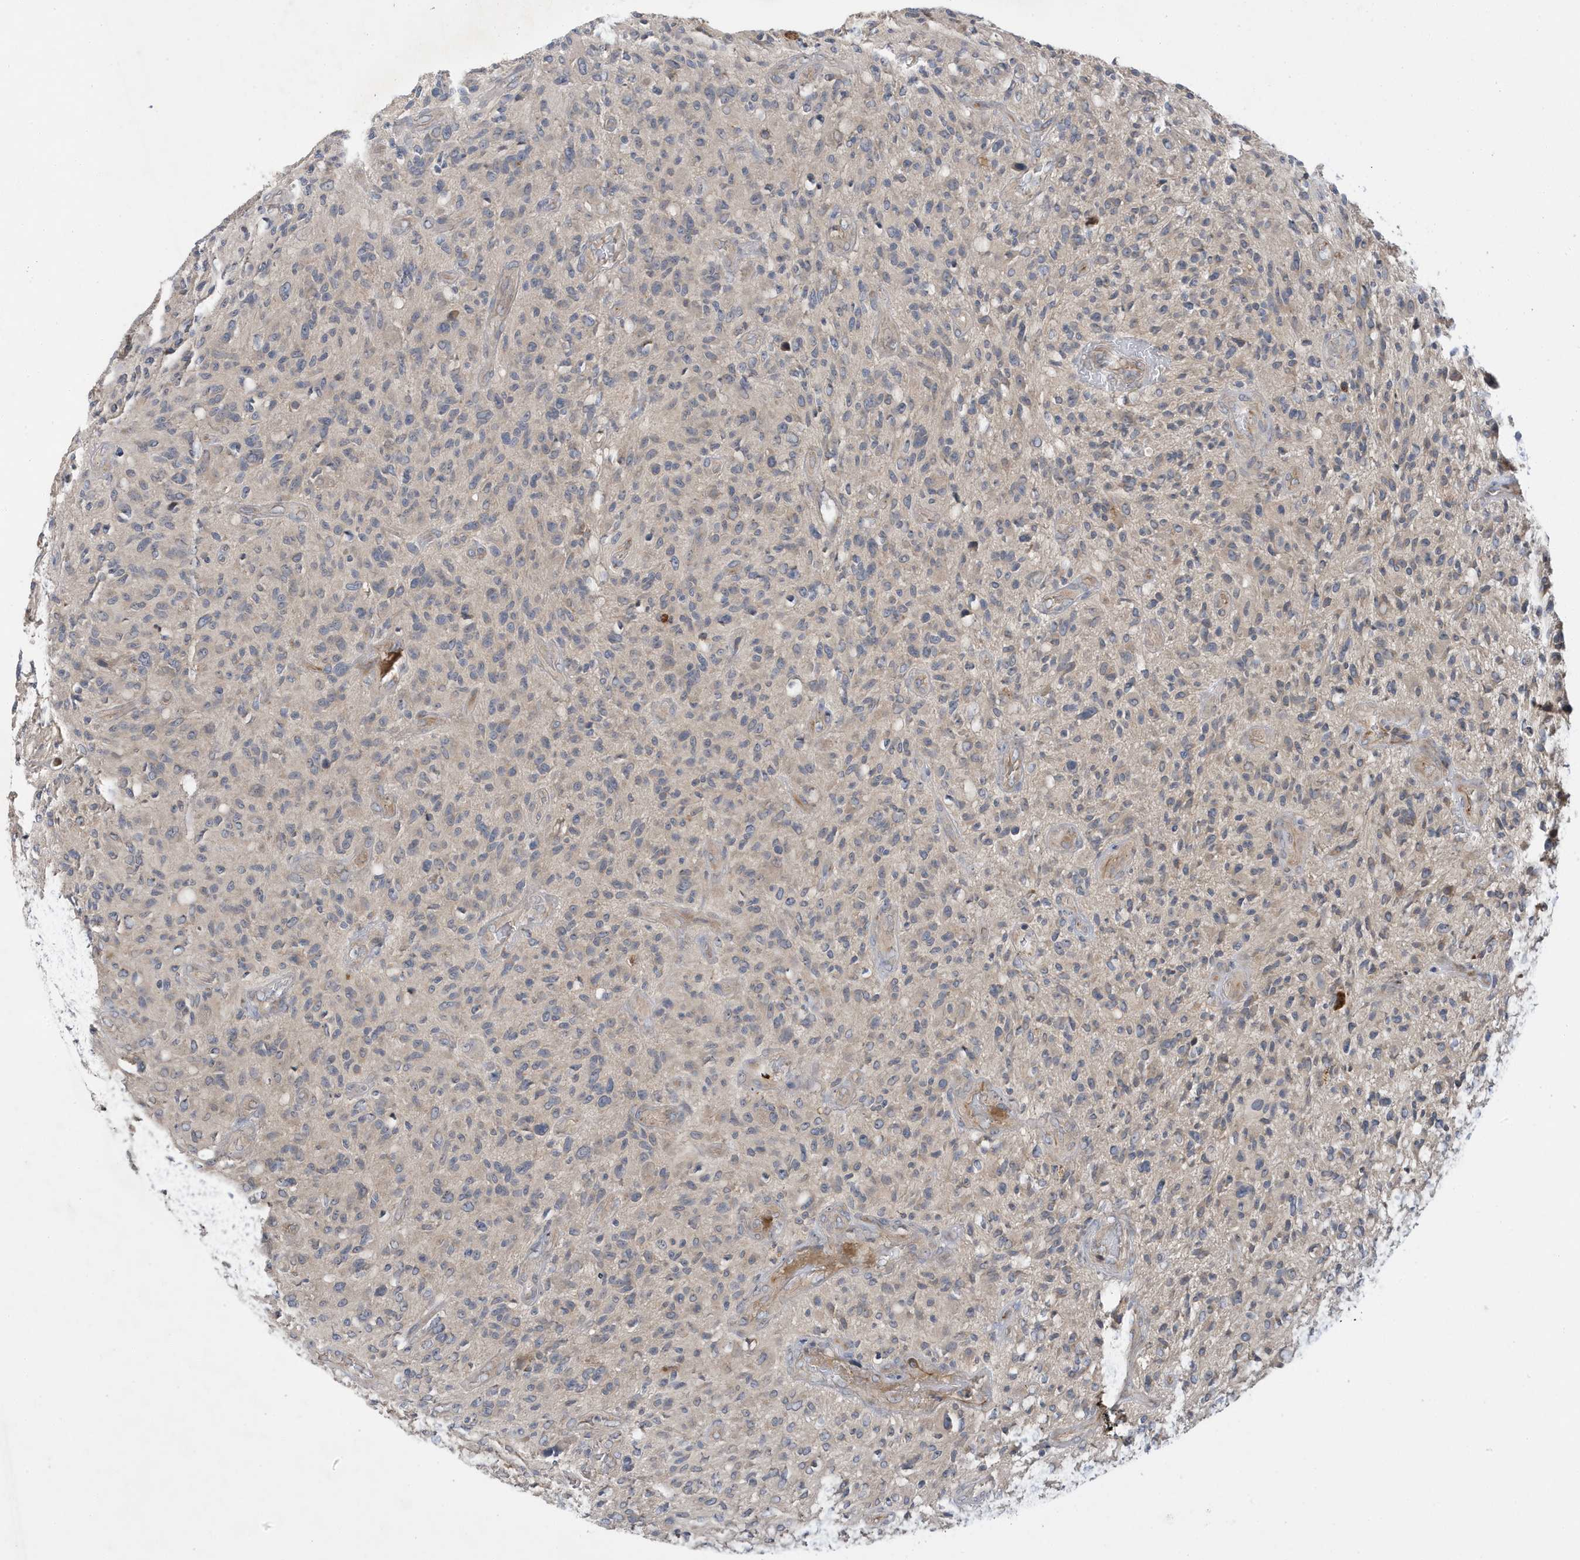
{"staining": {"intensity": "negative", "quantity": "none", "location": "none"}, "tissue": "glioma", "cell_type": "Tumor cells", "image_type": "cancer", "snomed": [{"axis": "morphology", "description": "Glioma, malignant, High grade"}, {"axis": "topography", "description": "Brain"}], "caption": "Immunohistochemistry (IHC) of human malignant high-grade glioma reveals no expression in tumor cells. (Immunohistochemistry, brightfield microscopy, high magnification).", "gene": "LAPTM4A", "patient": {"sex": "male", "age": 47}}